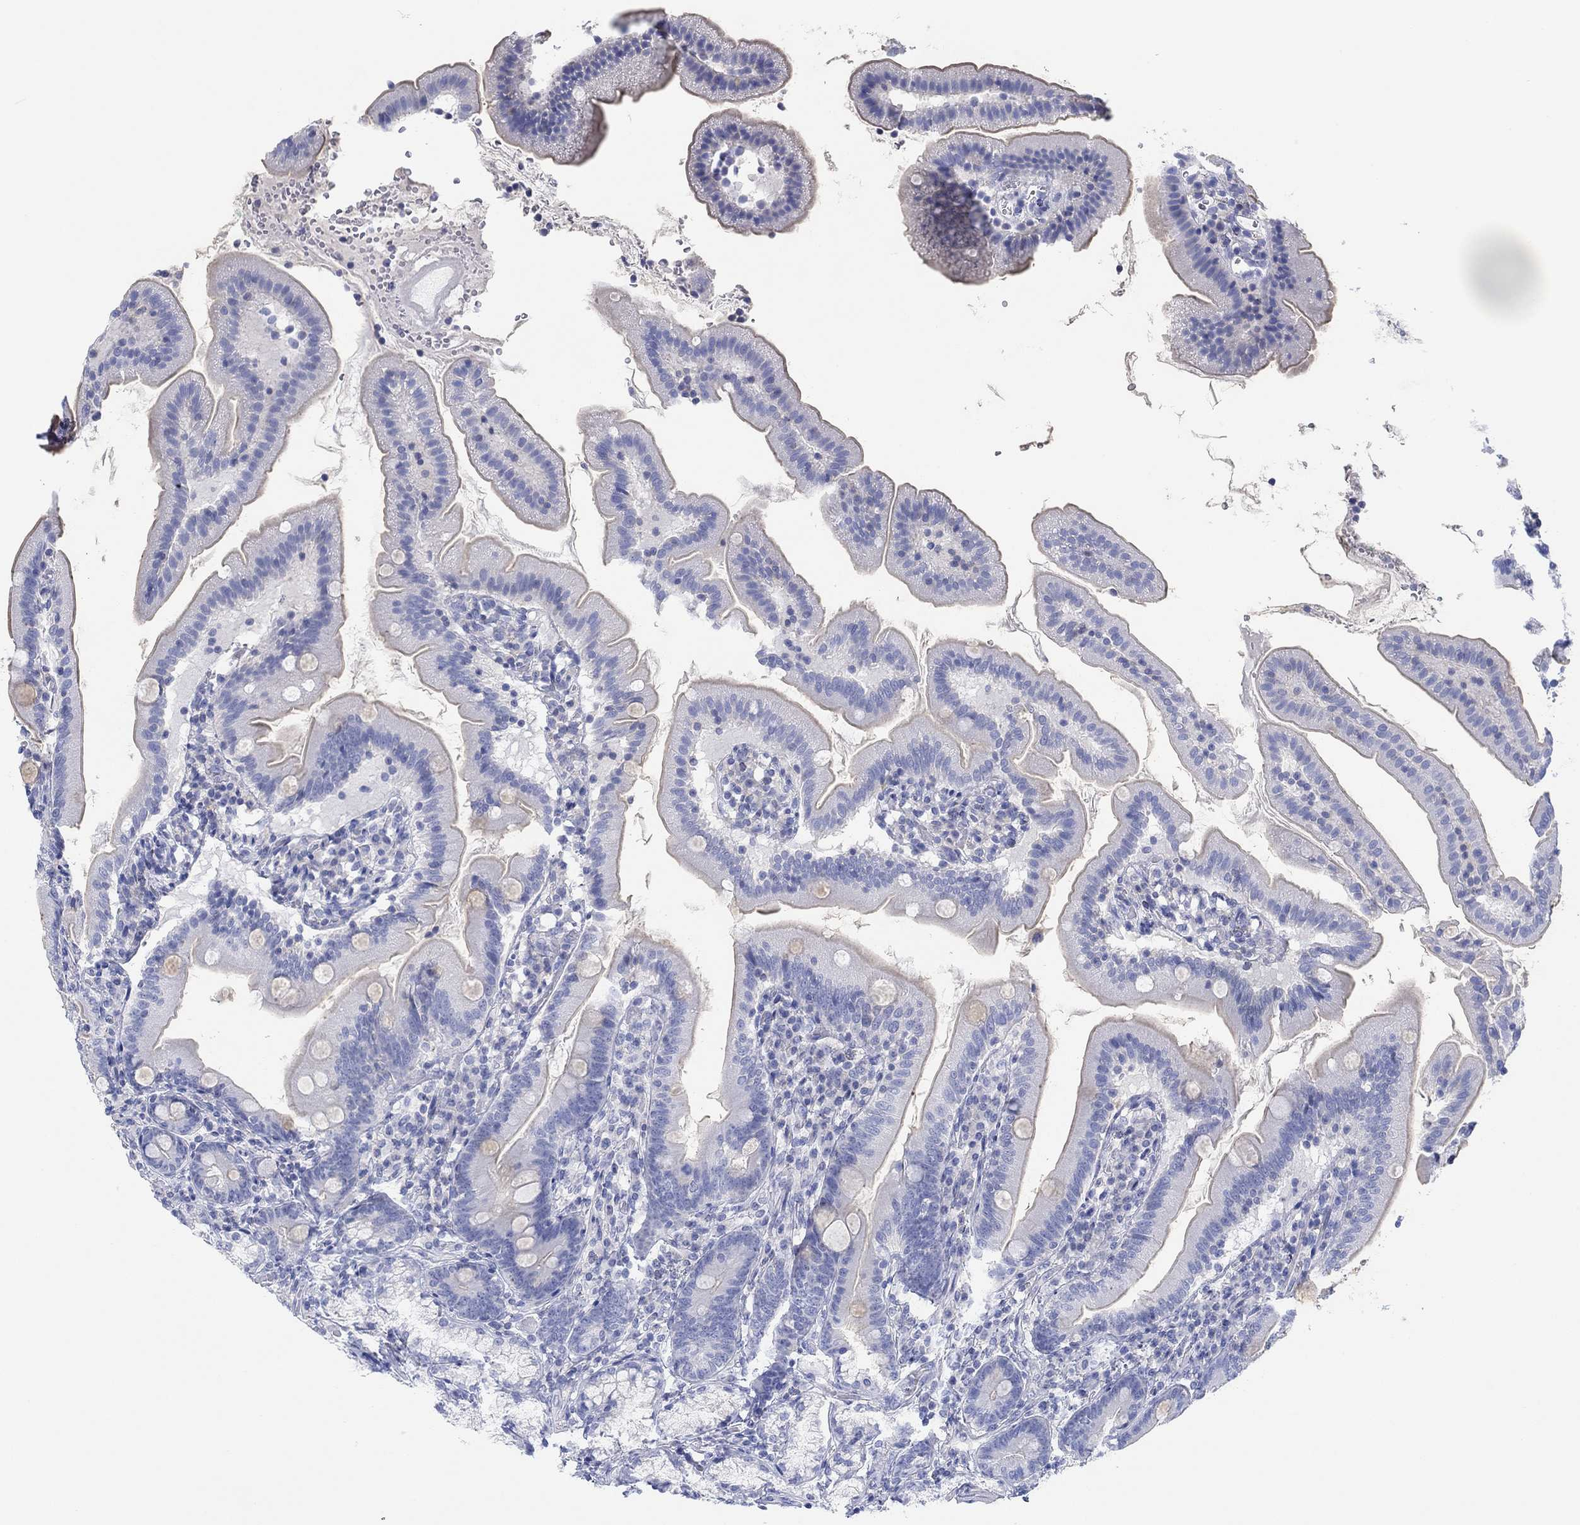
{"staining": {"intensity": "weak", "quantity": "<25%", "location": "cytoplasmic/membranous"}, "tissue": "duodenum", "cell_type": "Glandular cells", "image_type": "normal", "snomed": [{"axis": "morphology", "description": "Normal tissue, NOS"}, {"axis": "topography", "description": "Duodenum"}], "caption": "Human duodenum stained for a protein using IHC shows no staining in glandular cells.", "gene": "PPIL6", "patient": {"sex": "female", "age": 67}}